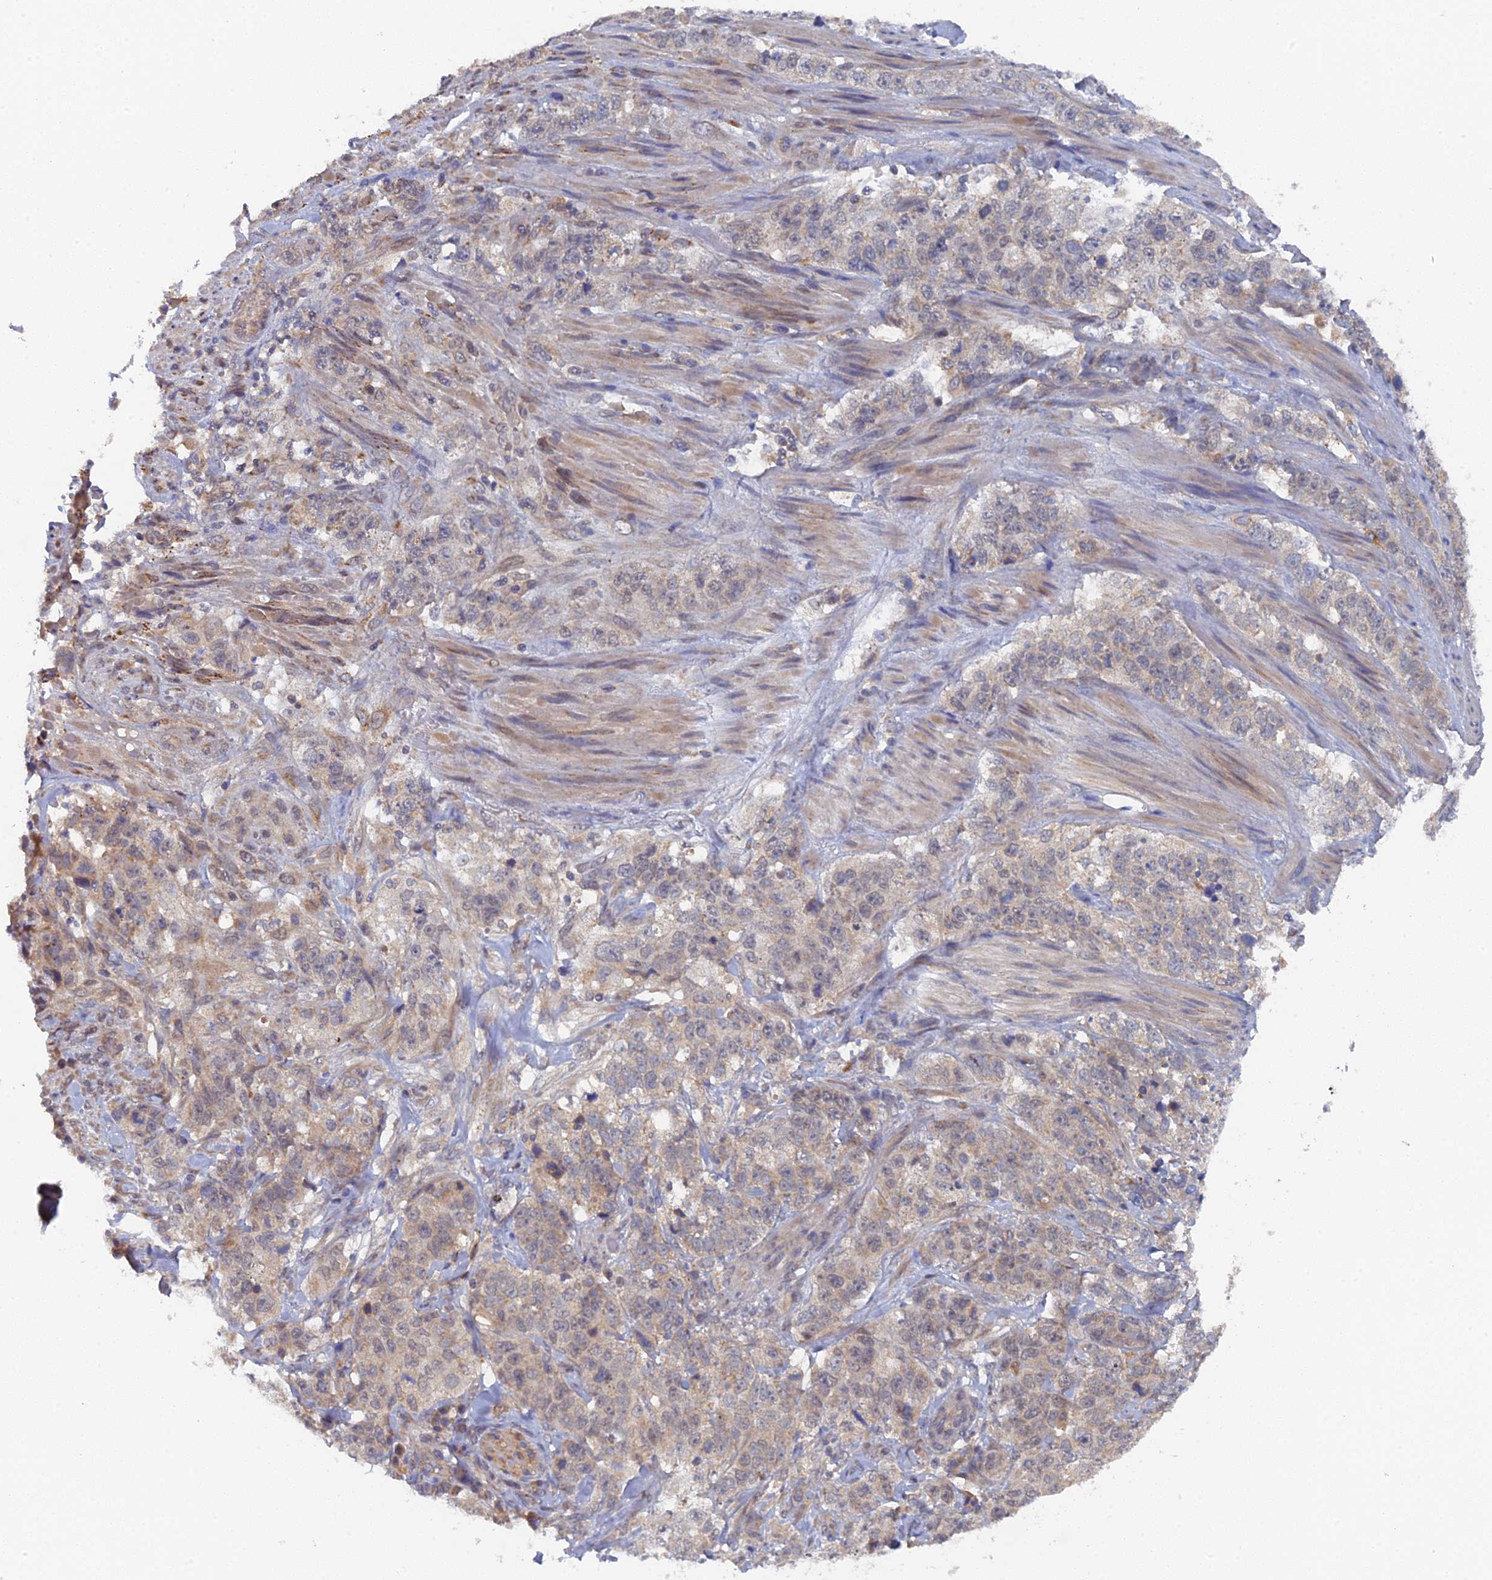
{"staining": {"intensity": "weak", "quantity": "<25%", "location": "cytoplasmic/membranous"}, "tissue": "stomach cancer", "cell_type": "Tumor cells", "image_type": "cancer", "snomed": [{"axis": "morphology", "description": "Adenocarcinoma, NOS"}, {"axis": "topography", "description": "Stomach"}], "caption": "This is a photomicrograph of immunohistochemistry staining of adenocarcinoma (stomach), which shows no expression in tumor cells. Nuclei are stained in blue.", "gene": "MIGA2", "patient": {"sex": "male", "age": 48}}